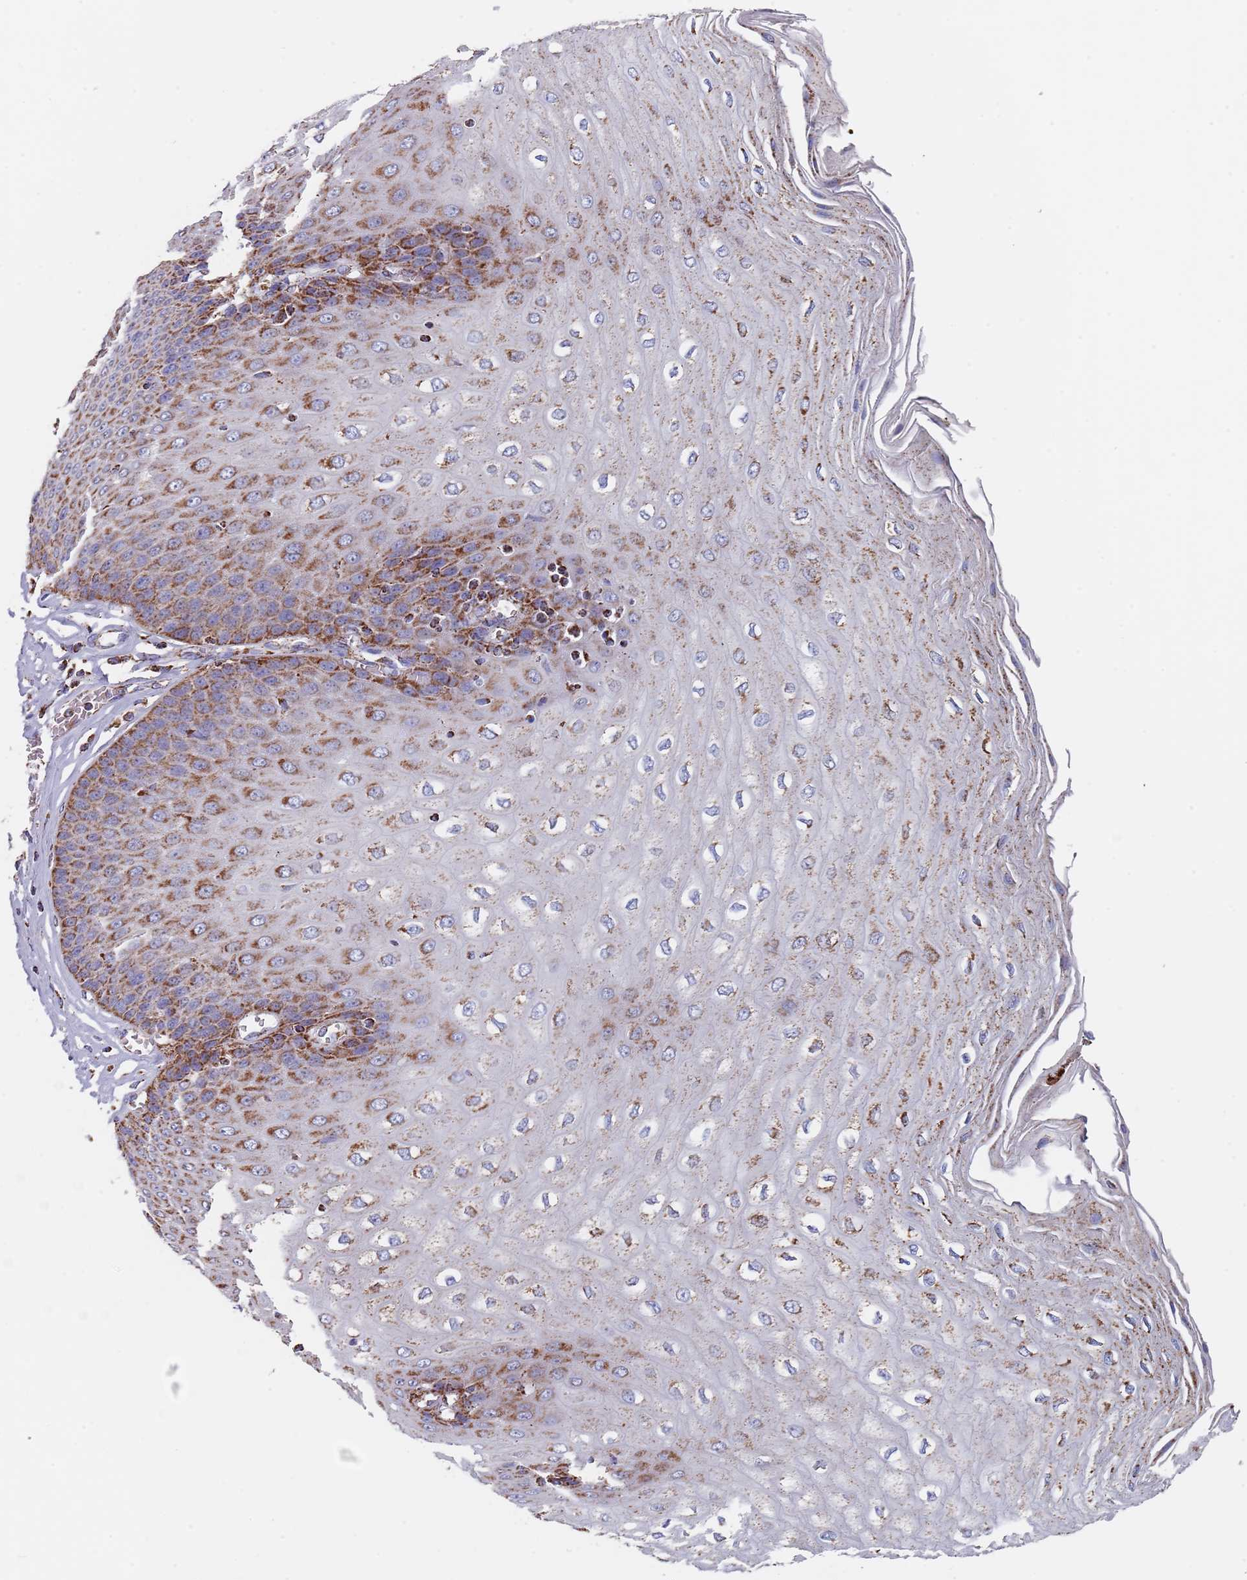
{"staining": {"intensity": "strong", "quantity": "25%-75%", "location": "cytoplasmic/membranous"}, "tissue": "esophagus", "cell_type": "Squamous epithelial cells", "image_type": "normal", "snomed": [{"axis": "morphology", "description": "Normal tissue, NOS"}, {"axis": "topography", "description": "Esophagus"}], "caption": "Esophagus stained with a brown dye shows strong cytoplasmic/membranous positive positivity in about 25%-75% of squamous epithelial cells.", "gene": "PGP", "patient": {"sex": "male", "age": 60}}